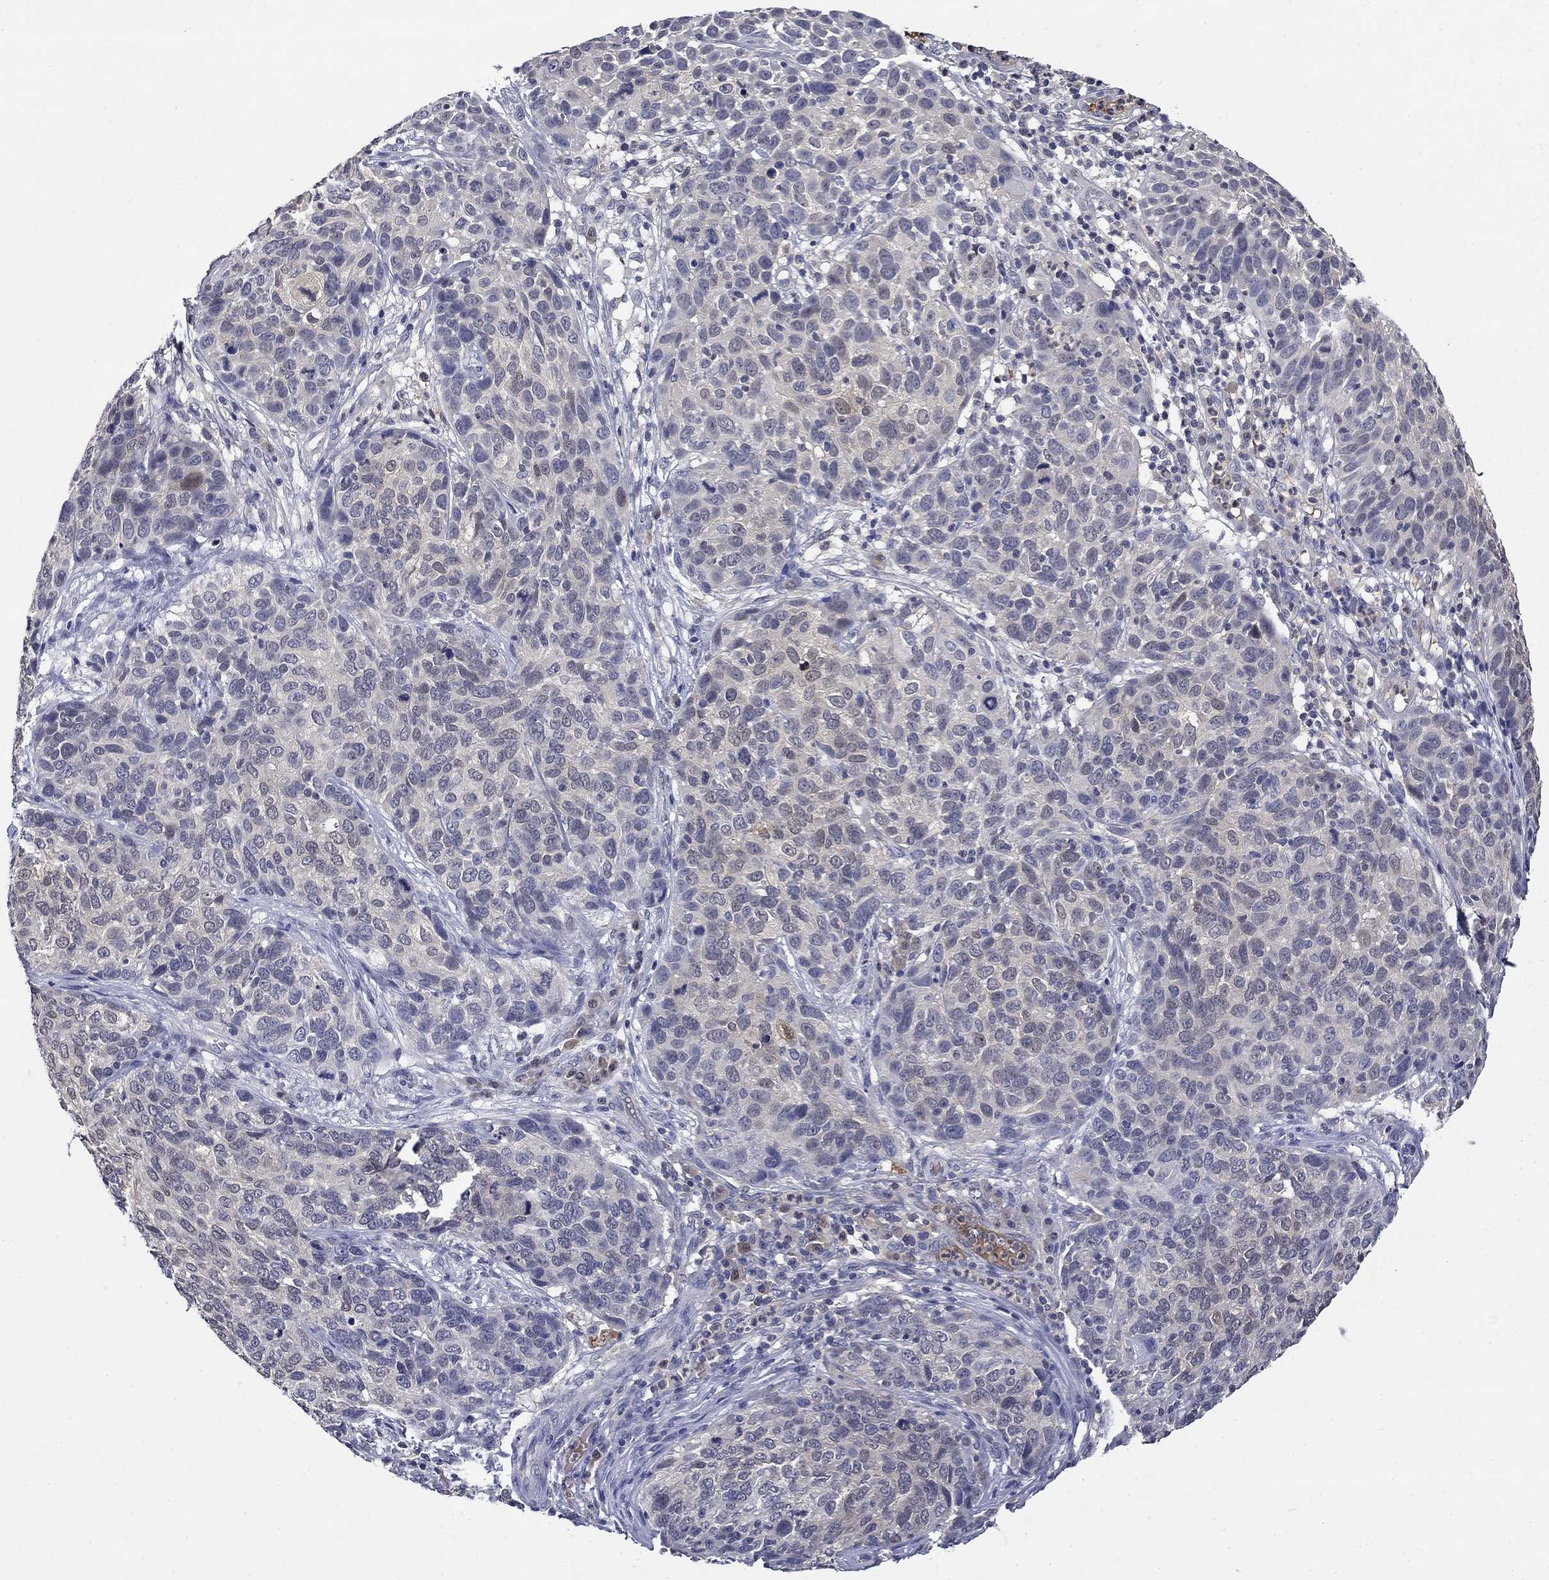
{"staining": {"intensity": "negative", "quantity": "none", "location": "none"}, "tissue": "skin cancer", "cell_type": "Tumor cells", "image_type": "cancer", "snomed": [{"axis": "morphology", "description": "Squamous cell carcinoma, NOS"}, {"axis": "topography", "description": "Skin"}], "caption": "Human skin cancer (squamous cell carcinoma) stained for a protein using IHC demonstrates no staining in tumor cells.", "gene": "DDTL", "patient": {"sex": "male", "age": 92}}